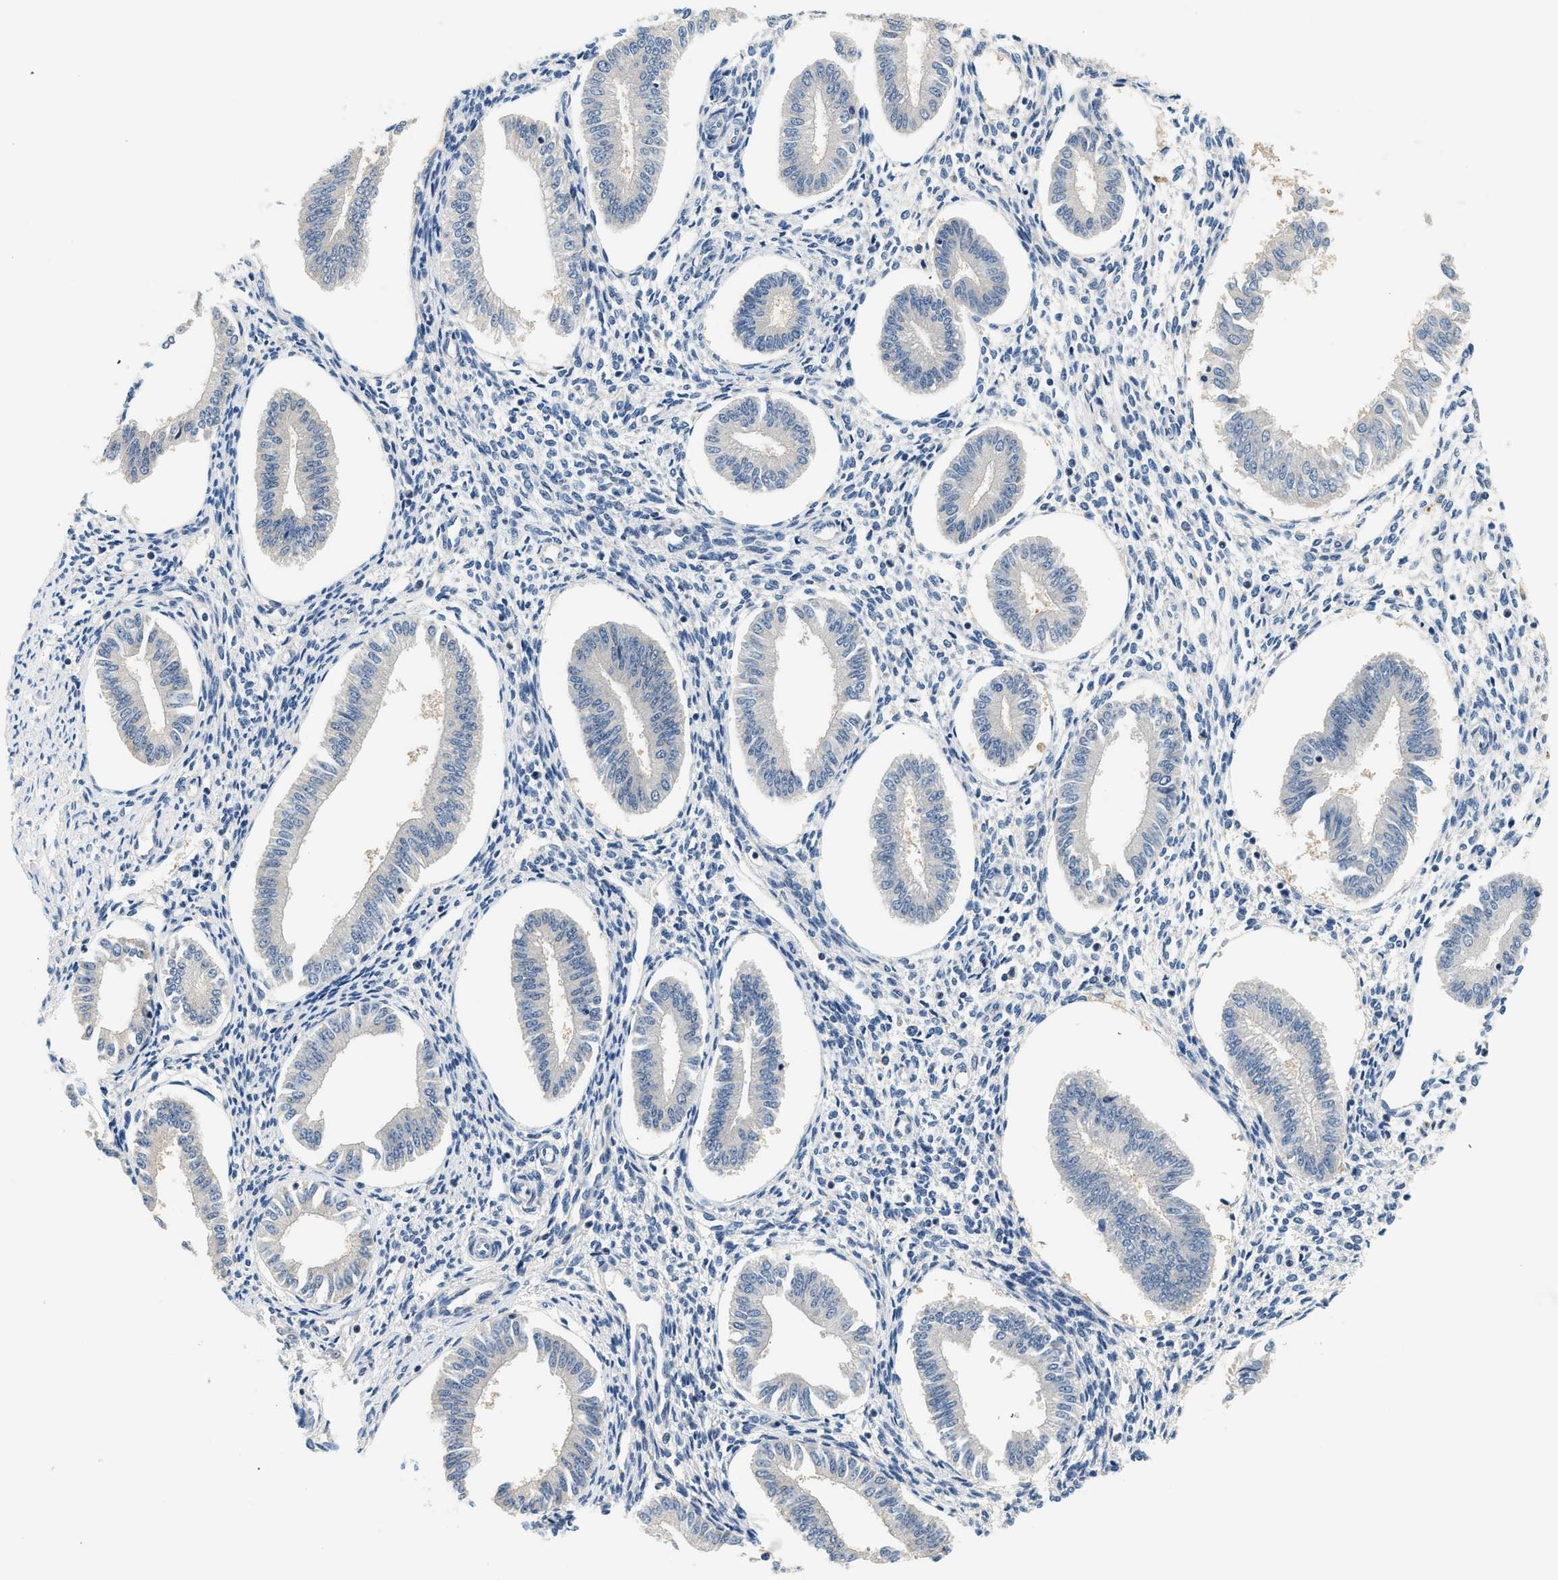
{"staining": {"intensity": "weak", "quantity": "<25%", "location": "cytoplasmic/membranous"}, "tissue": "endometrium", "cell_type": "Cells in endometrial stroma", "image_type": "normal", "snomed": [{"axis": "morphology", "description": "Normal tissue, NOS"}, {"axis": "topography", "description": "Endometrium"}], "caption": "Immunohistochemistry histopathology image of benign endometrium: endometrium stained with DAB exhibits no significant protein staining in cells in endometrial stroma.", "gene": "SLC35E1", "patient": {"sex": "female", "age": 50}}